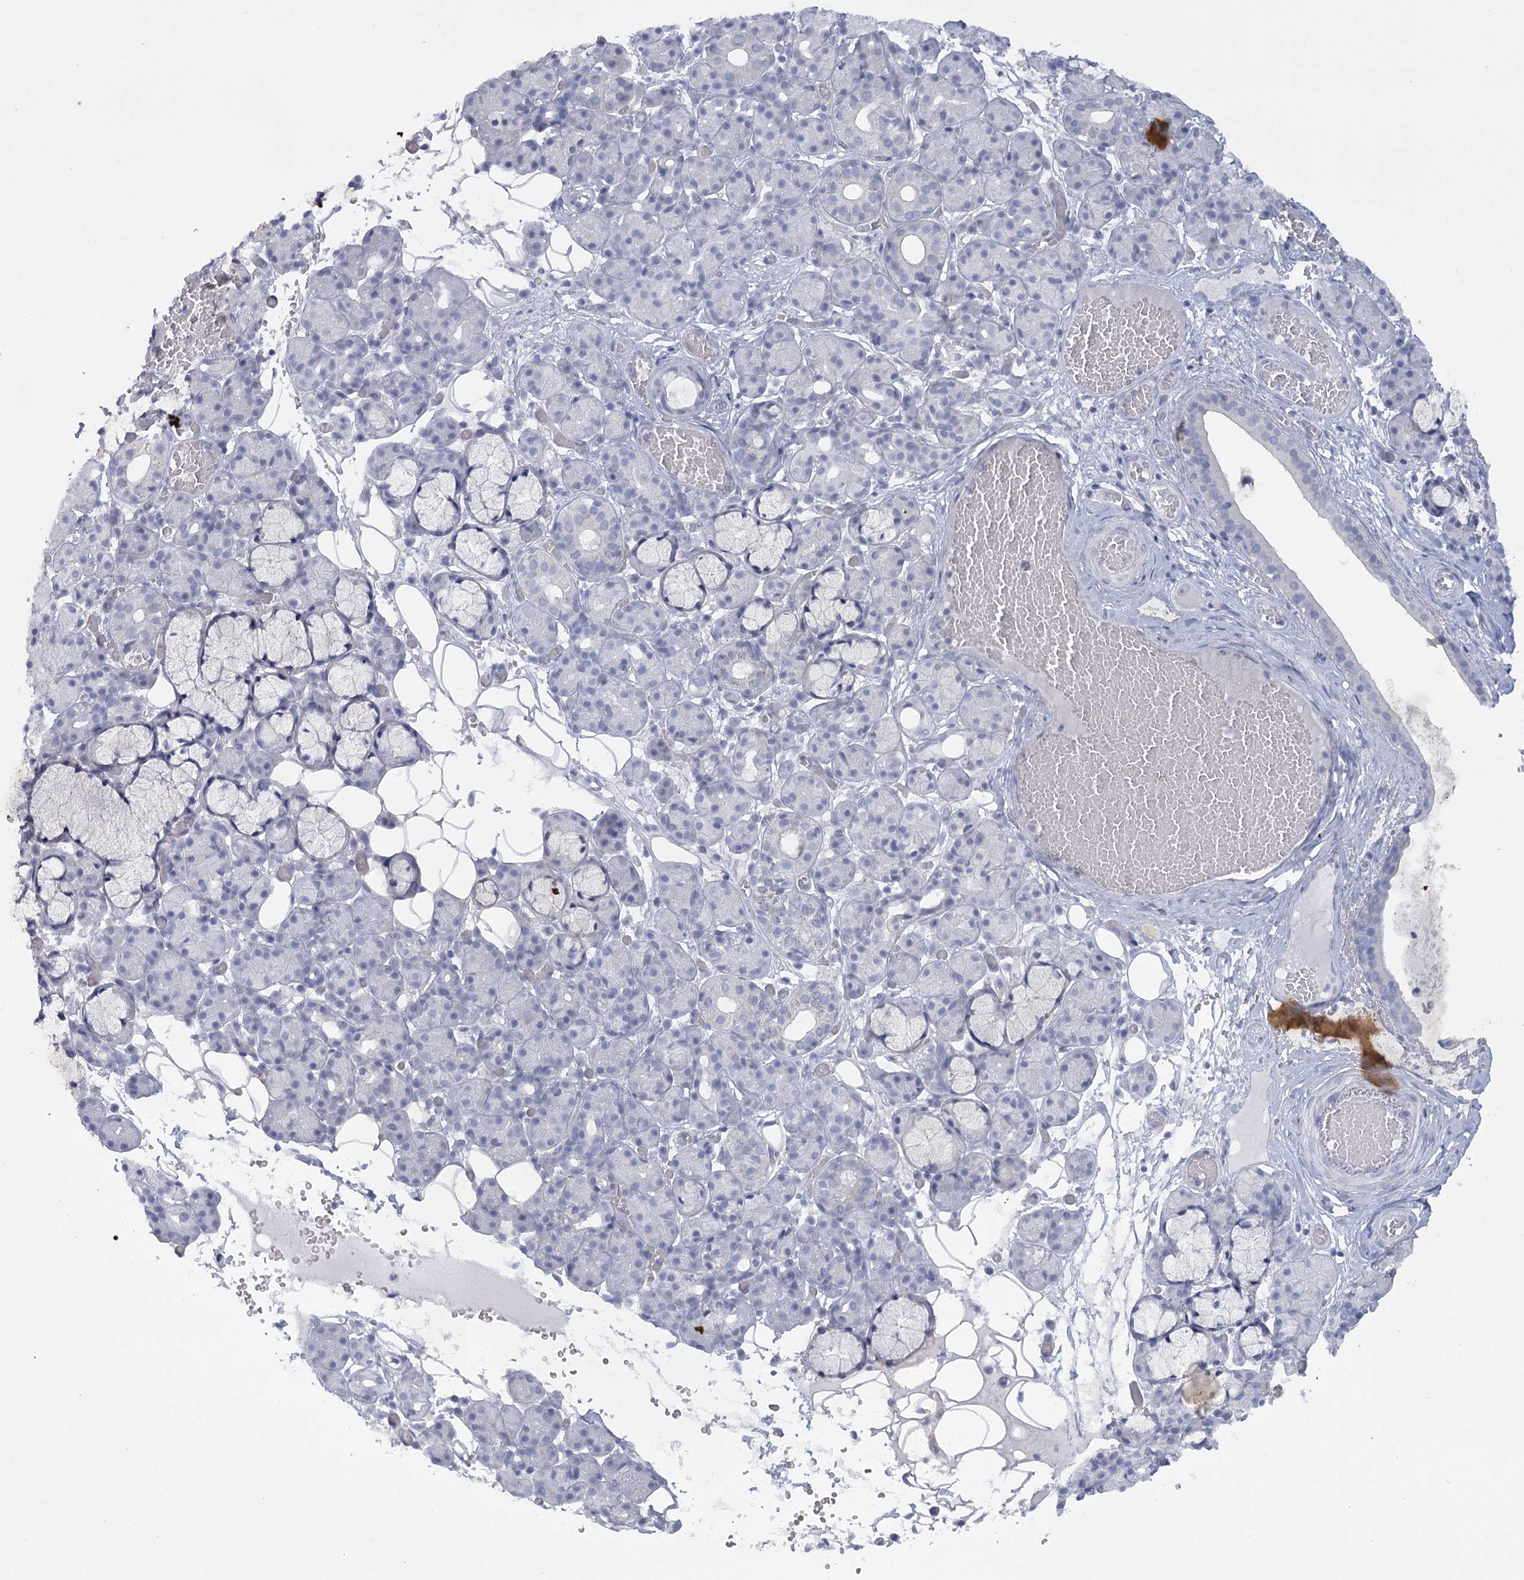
{"staining": {"intensity": "negative", "quantity": "none", "location": "none"}, "tissue": "salivary gland", "cell_type": "Glandular cells", "image_type": "normal", "snomed": [{"axis": "morphology", "description": "Normal tissue, NOS"}, {"axis": "topography", "description": "Salivary gland"}], "caption": "This is an IHC histopathology image of normal human salivary gland. There is no staining in glandular cells.", "gene": "FAM76B", "patient": {"sex": "male", "age": 63}}